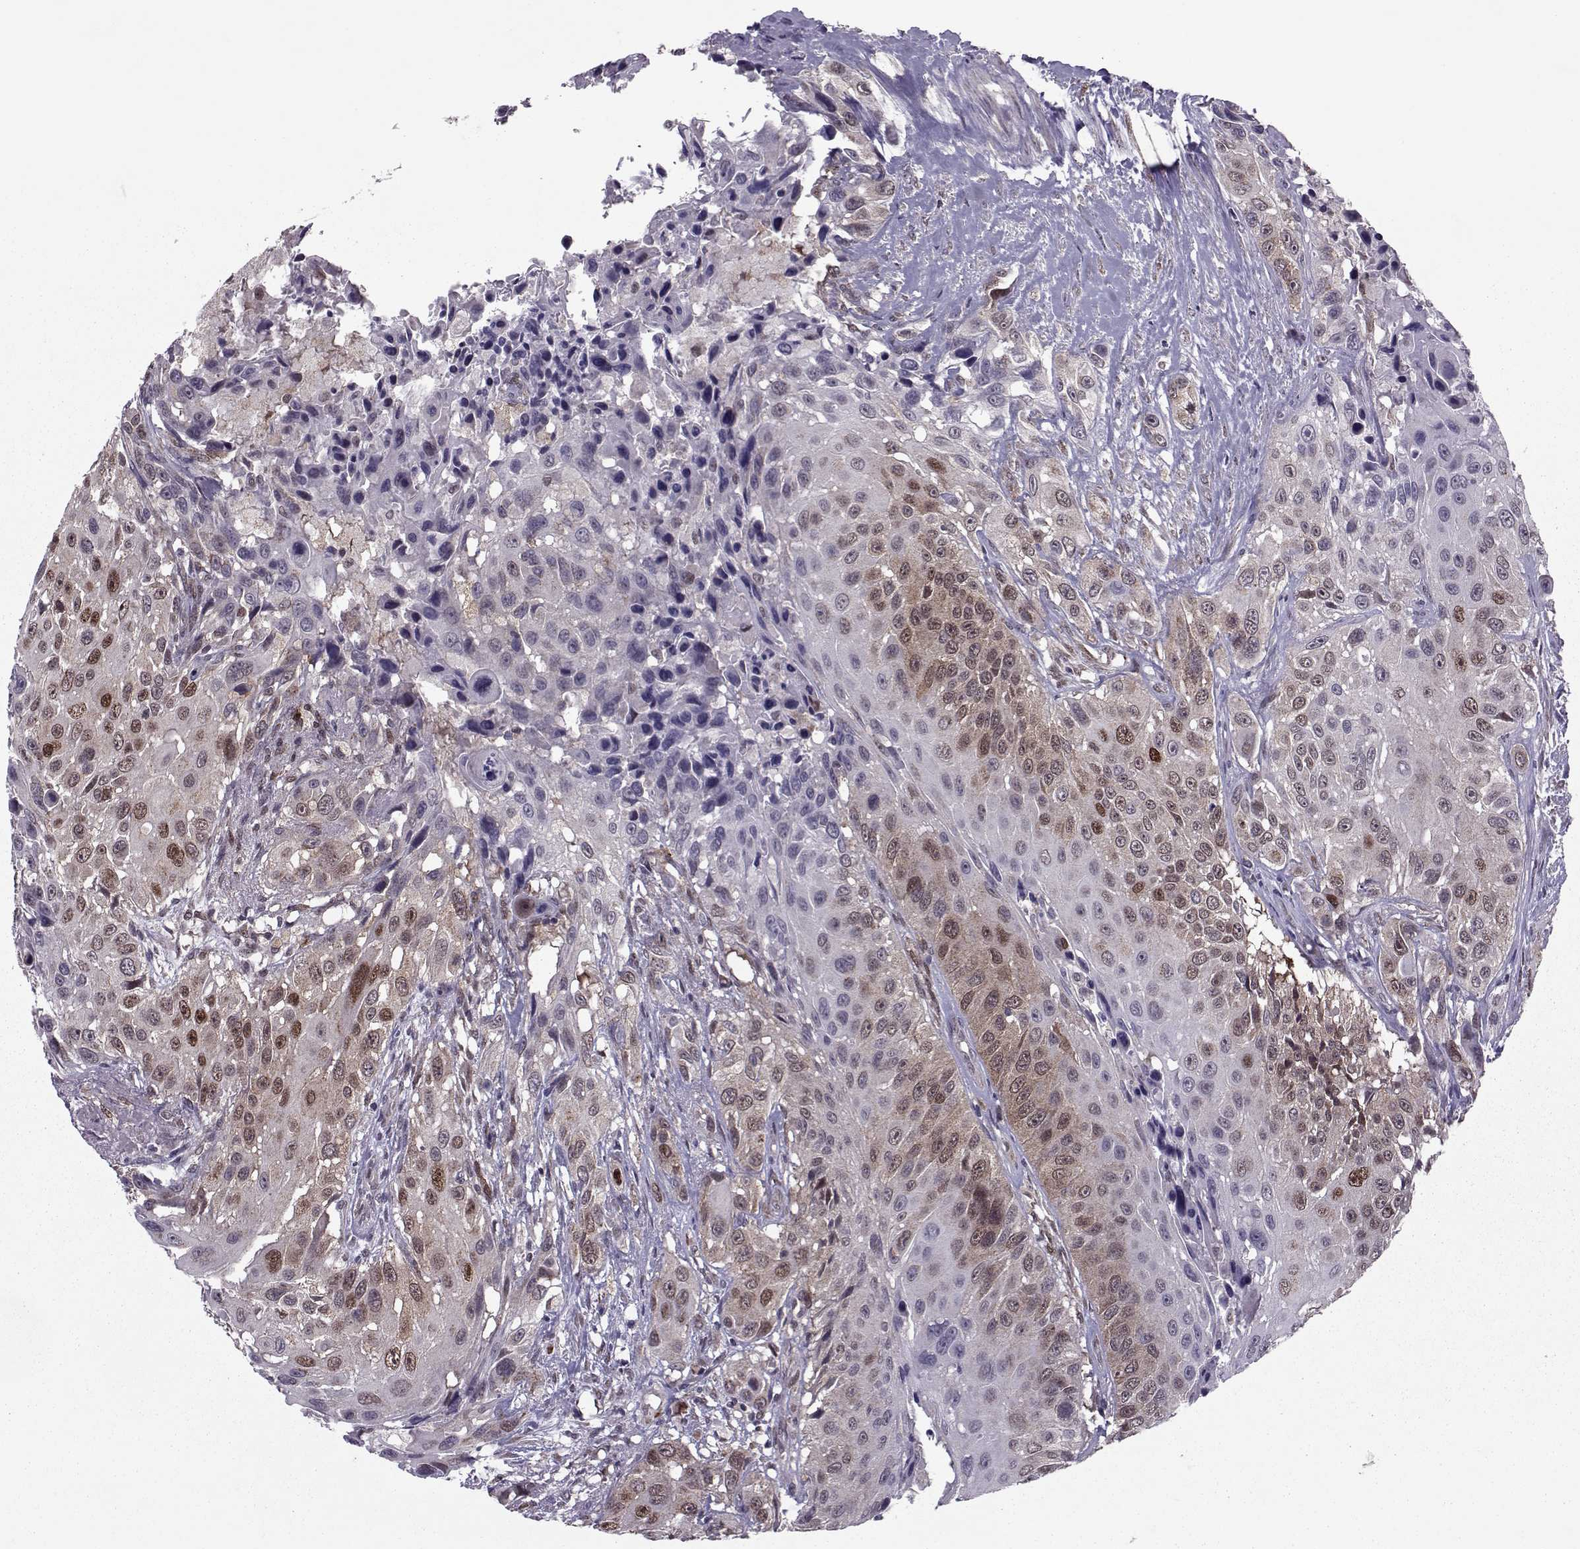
{"staining": {"intensity": "moderate", "quantity": ">75%", "location": "cytoplasmic/membranous,nuclear"}, "tissue": "urothelial cancer", "cell_type": "Tumor cells", "image_type": "cancer", "snomed": [{"axis": "morphology", "description": "Urothelial carcinoma, NOS"}, {"axis": "topography", "description": "Urinary bladder"}], "caption": "Protein analysis of transitional cell carcinoma tissue demonstrates moderate cytoplasmic/membranous and nuclear positivity in about >75% of tumor cells. The staining is performed using DAB brown chromogen to label protein expression. The nuclei are counter-stained blue using hematoxylin.", "gene": "CDK4", "patient": {"sex": "male", "age": 55}}